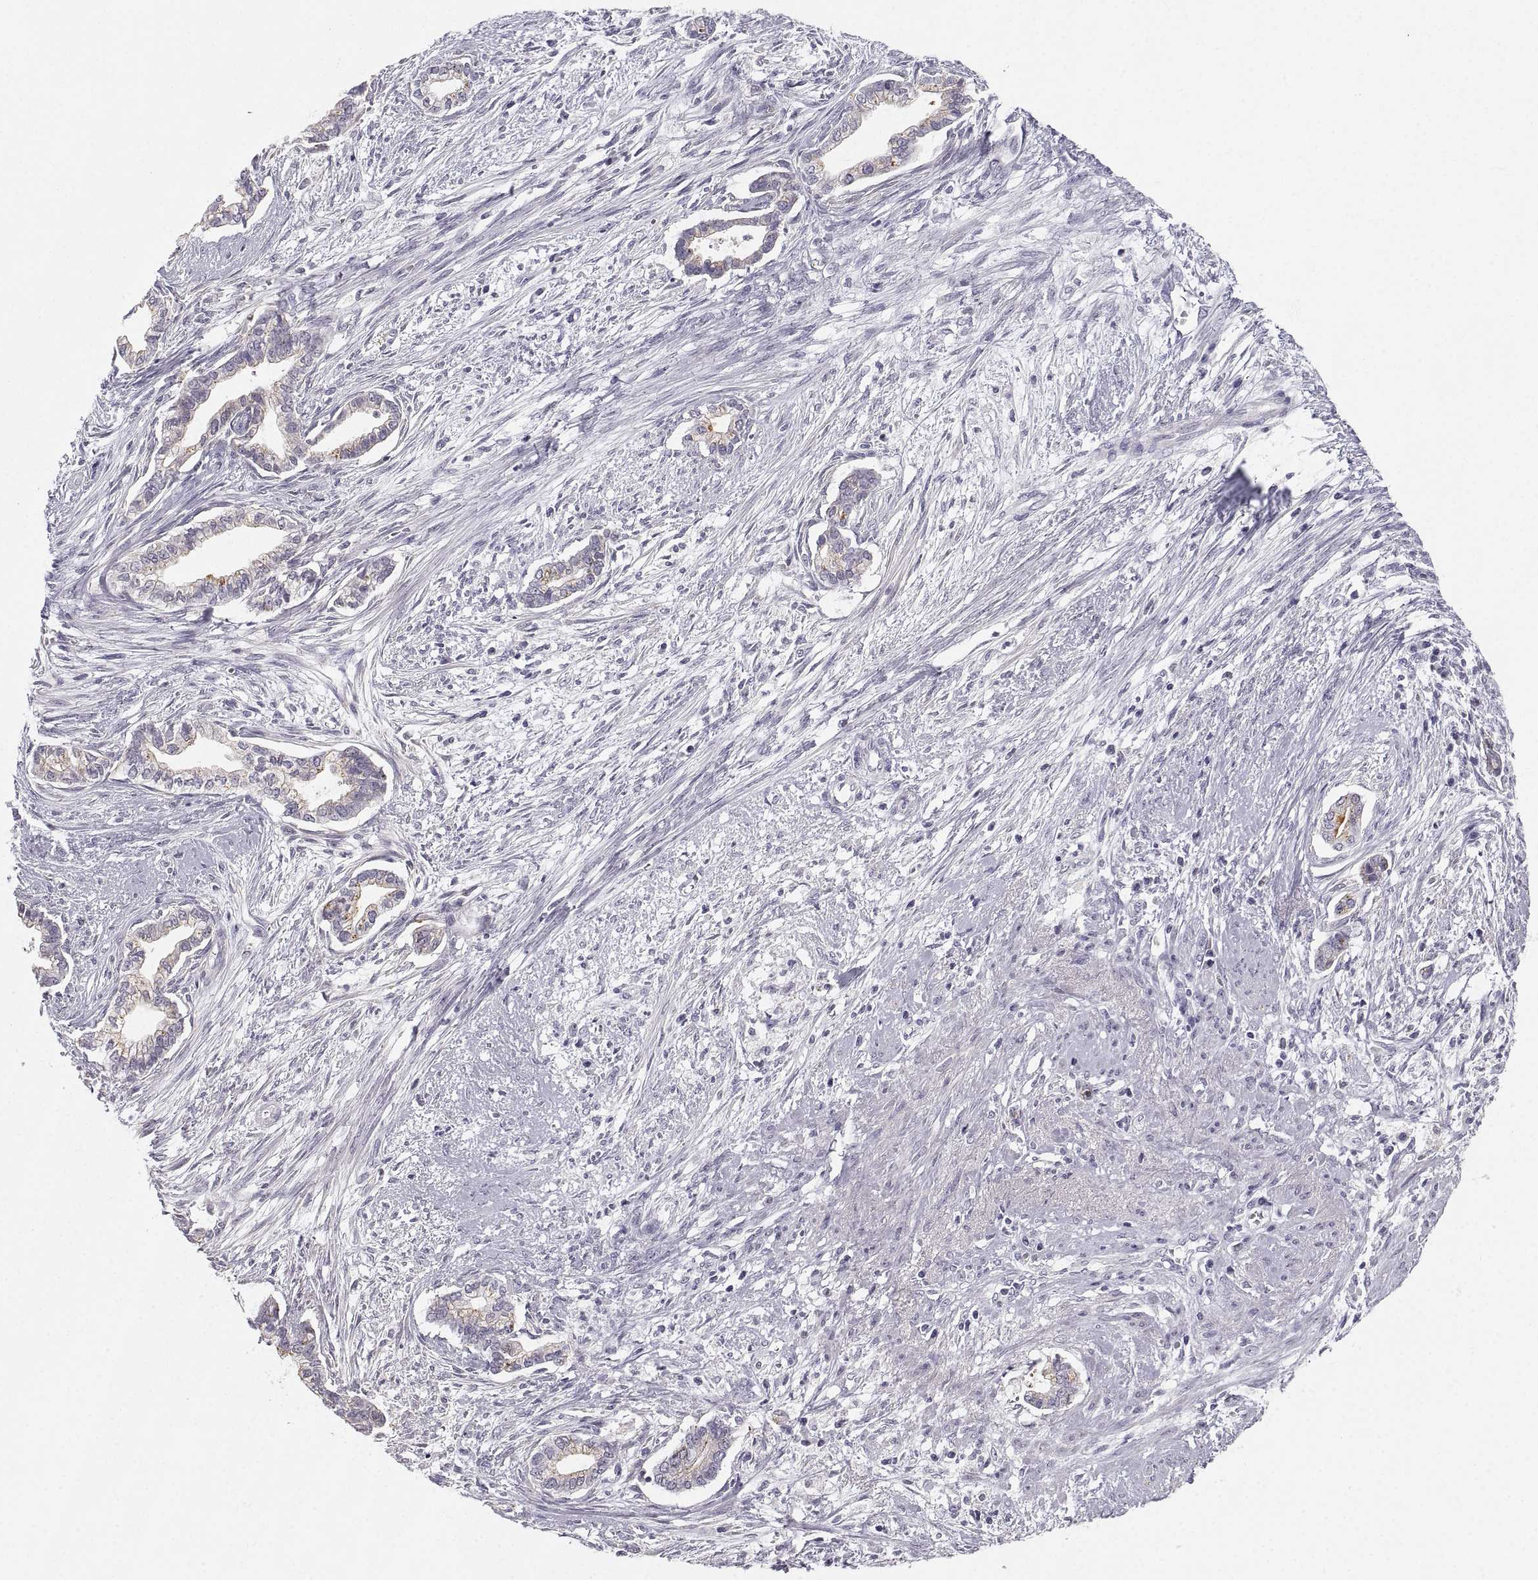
{"staining": {"intensity": "weak", "quantity": ">75%", "location": "cytoplasmic/membranous"}, "tissue": "cervical cancer", "cell_type": "Tumor cells", "image_type": "cancer", "snomed": [{"axis": "morphology", "description": "Adenocarcinoma, NOS"}, {"axis": "topography", "description": "Cervix"}], "caption": "Cervical adenocarcinoma tissue demonstrates weak cytoplasmic/membranous positivity in approximately >75% of tumor cells", "gene": "ZNF185", "patient": {"sex": "female", "age": 62}}